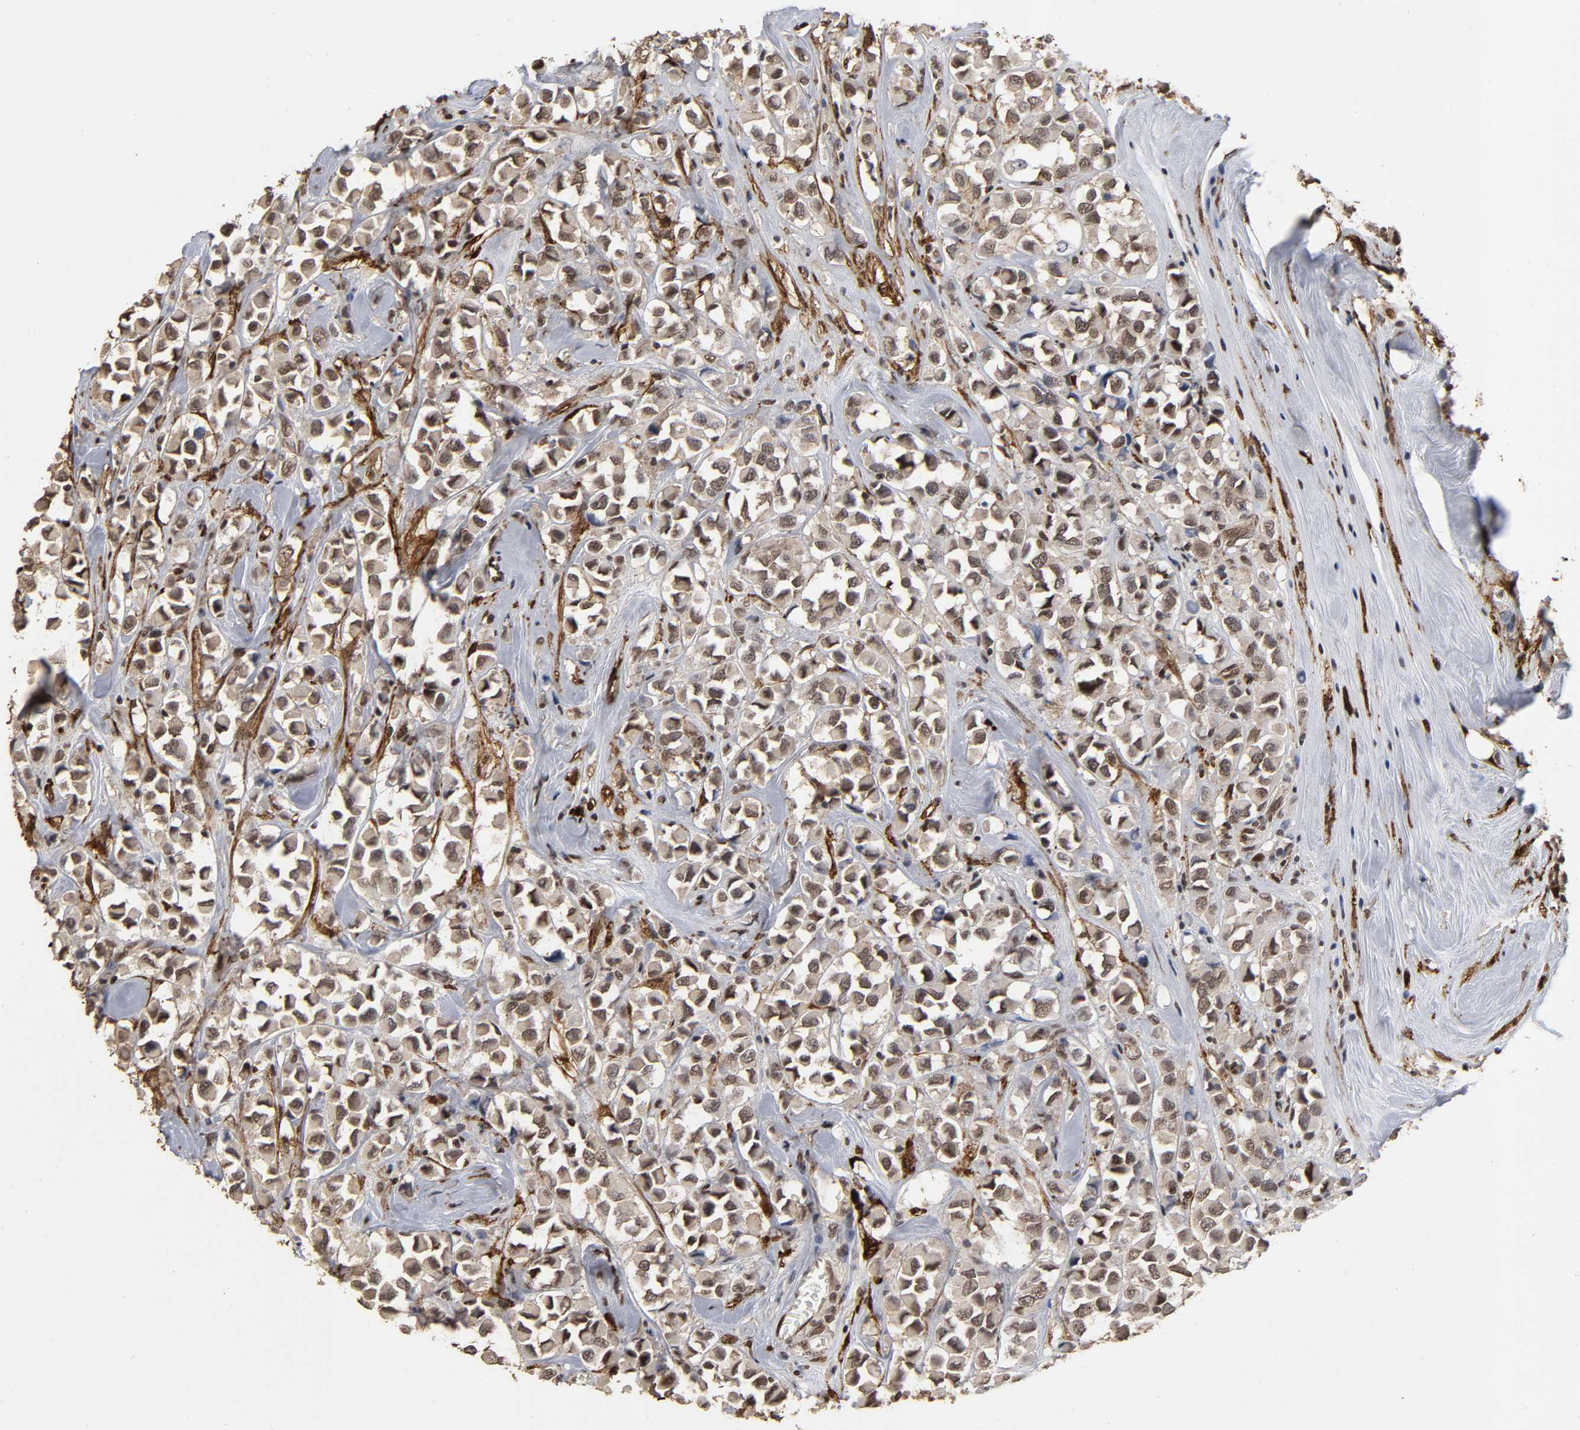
{"staining": {"intensity": "moderate", "quantity": ">75%", "location": "cytoplasmic/membranous,nuclear"}, "tissue": "breast cancer", "cell_type": "Tumor cells", "image_type": "cancer", "snomed": [{"axis": "morphology", "description": "Duct carcinoma"}, {"axis": "topography", "description": "Breast"}], "caption": "The immunohistochemical stain labels moderate cytoplasmic/membranous and nuclear staining in tumor cells of infiltrating ductal carcinoma (breast) tissue.", "gene": "AHNAK2", "patient": {"sex": "female", "age": 61}}